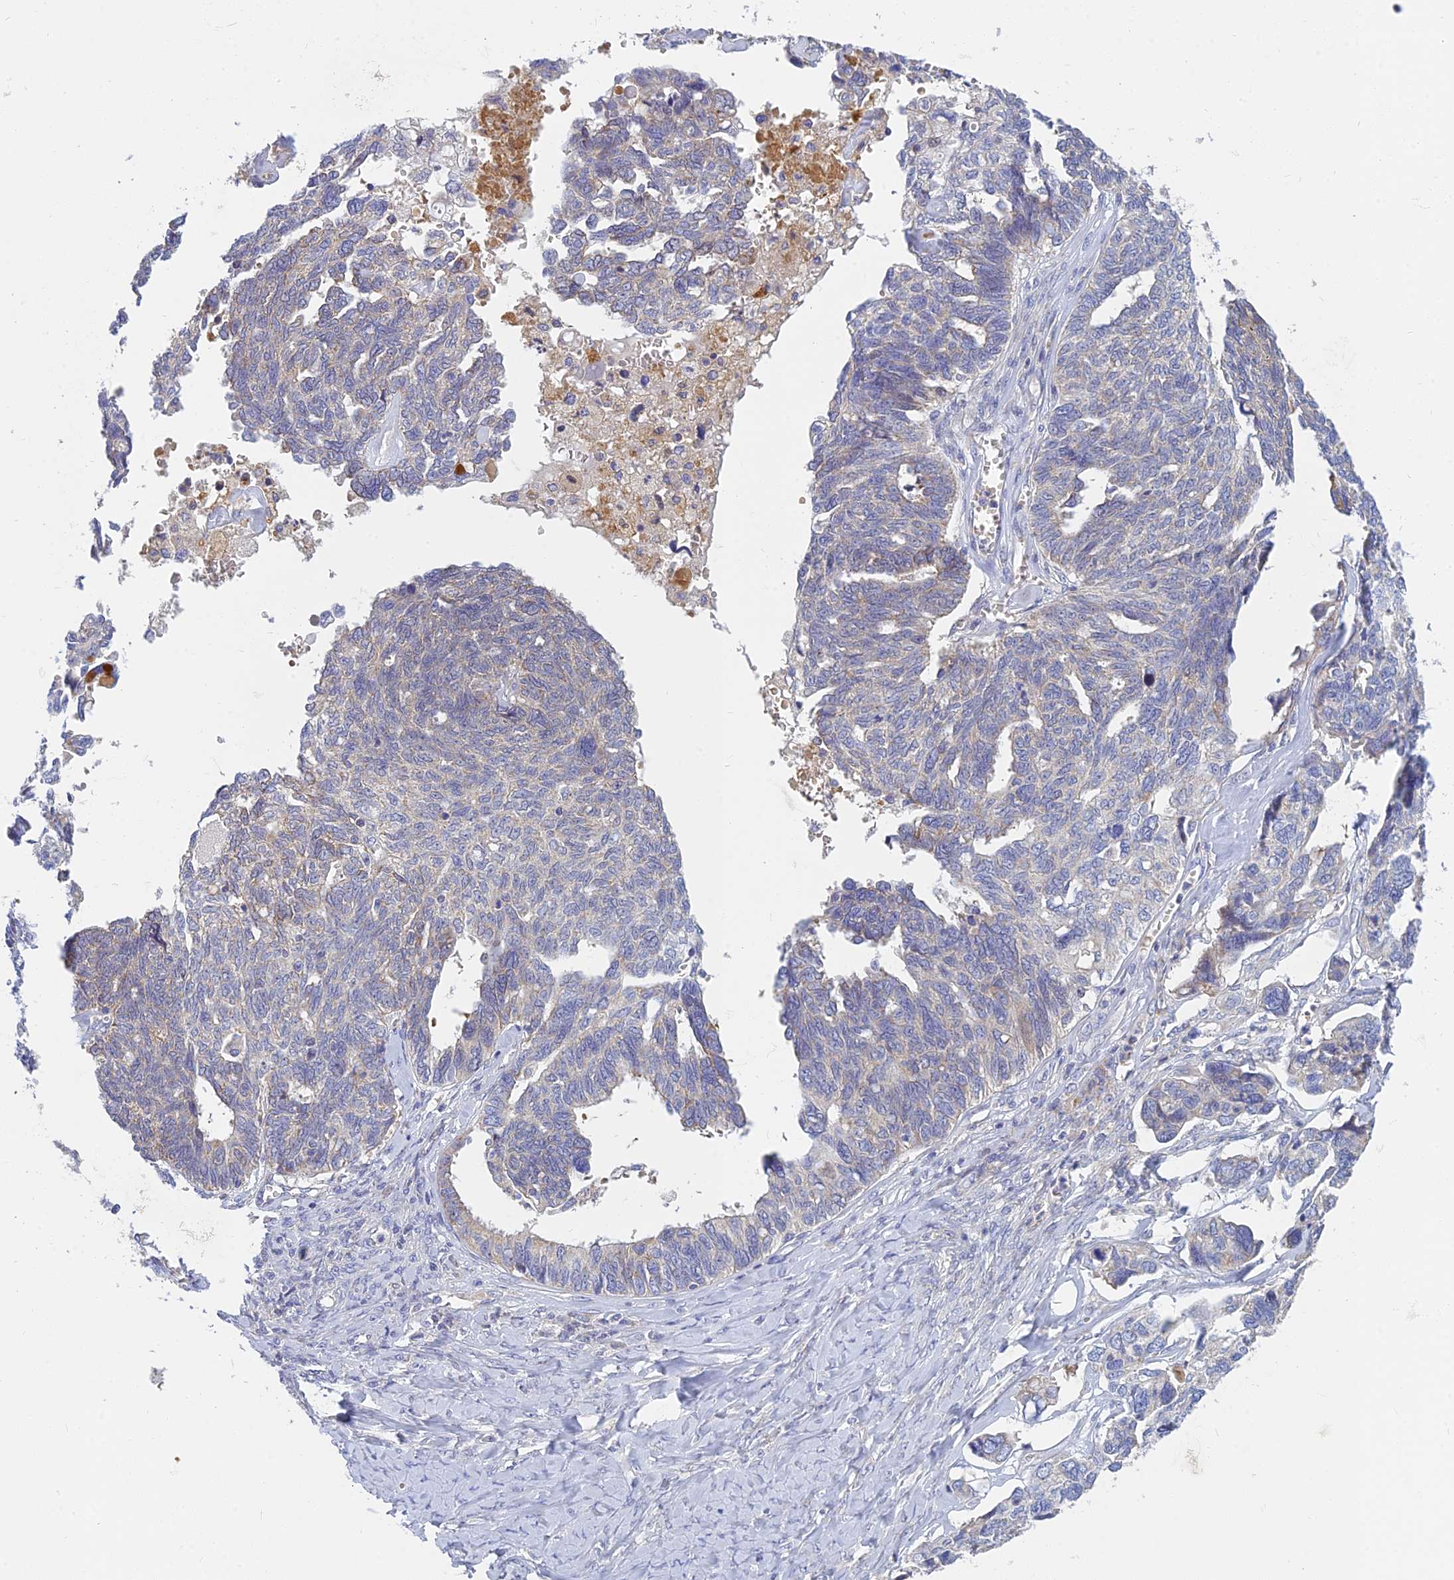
{"staining": {"intensity": "weak", "quantity": "25%-75%", "location": "cytoplasmic/membranous"}, "tissue": "ovarian cancer", "cell_type": "Tumor cells", "image_type": "cancer", "snomed": [{"axis": "morphology", "description": "Cystadenocarcinoma, serous, NOS"}, {"axis": "topography", "description": "Ovary"}], "caption": "Serous cystadenocarcinoma (ovarian) stained with a brown dye displays weak cytoplasmic/membranous positive staining in approximately 25%-75% of tumor cells.", "gene": "CACNA1B", "patient": {"sex": "female", "age": 79}}